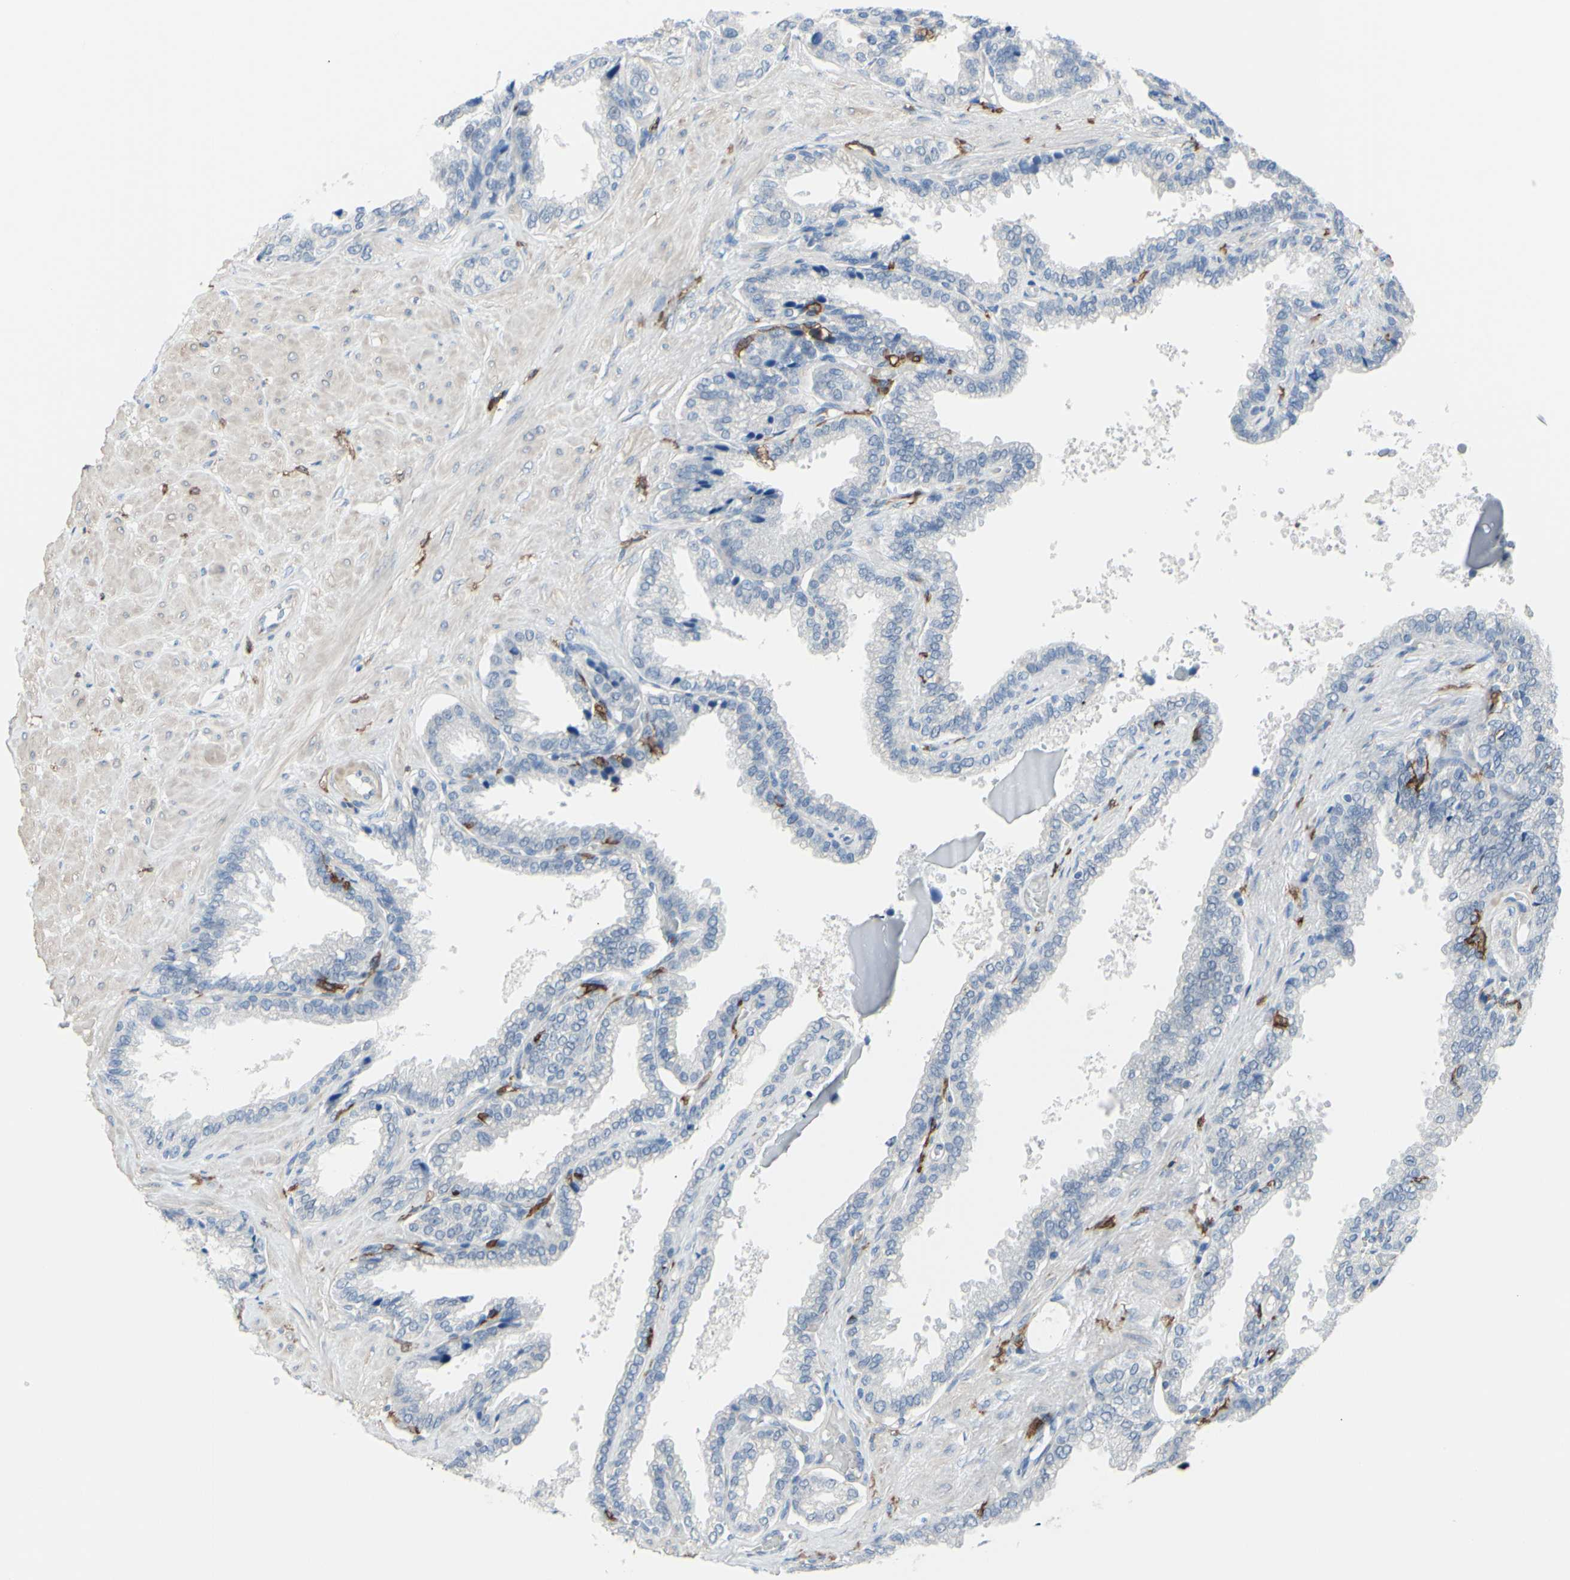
{"staining": {"intensity": "negative", "quantity": "none", "location": "none"}, "tissue": "seminal vesicle", "cell_type": "Glandular cells", "image_type": "normal", "snomed": [{"axis": "morphology", "description": "Normal tissue, NOS"}, {"axis": "topography", "description": "Seminal veicle"}], "caption": "A micrograph of seminal vesicle stained for a protein displays no brown staining in glandular cells. (Immunohistochemistry, brightfield microscopy, high magnification).", "gene": "FCGR2A", "patient": {"sex": "male", "age": 46}}